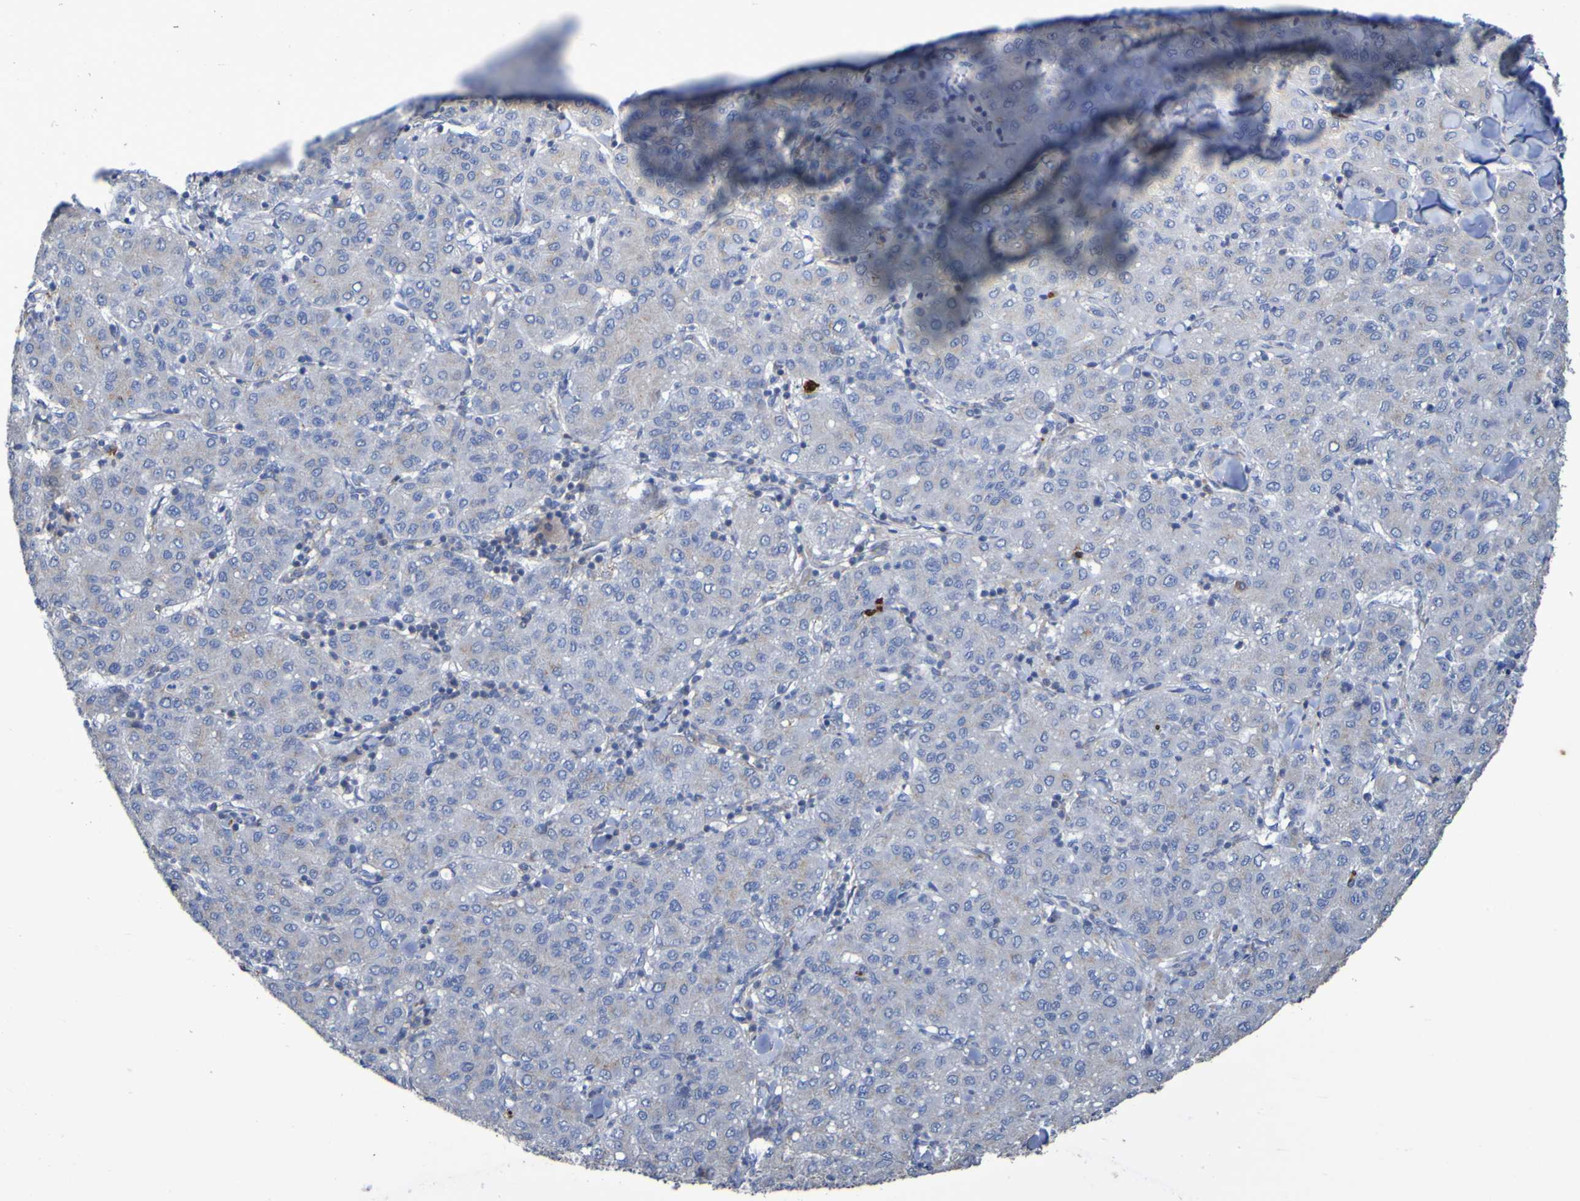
{"staining": {"intensity": "weak", "quantity": "<25%", "location": "cytoplasmic/membranous"}, "tissue": "liver cancer", "cell_type": "Tumor cells", "image_type": "cancer", "snomed": [{"axis": "morphology", "description": "Carcinoma, Hepatocellular, NOS"}, {"axis": "topography", "description": "Liver"}], "caption": "The histopathology image shows no staining of tumor cells in liver hepatocellular carcinoma. (DAB (3,3'-diaminobenzidine) immunohistochemistry visualized using brightfield microscopy, high magnification).", "gene": "C11orf24", "patient": {"sex": "male", "age": 65}}